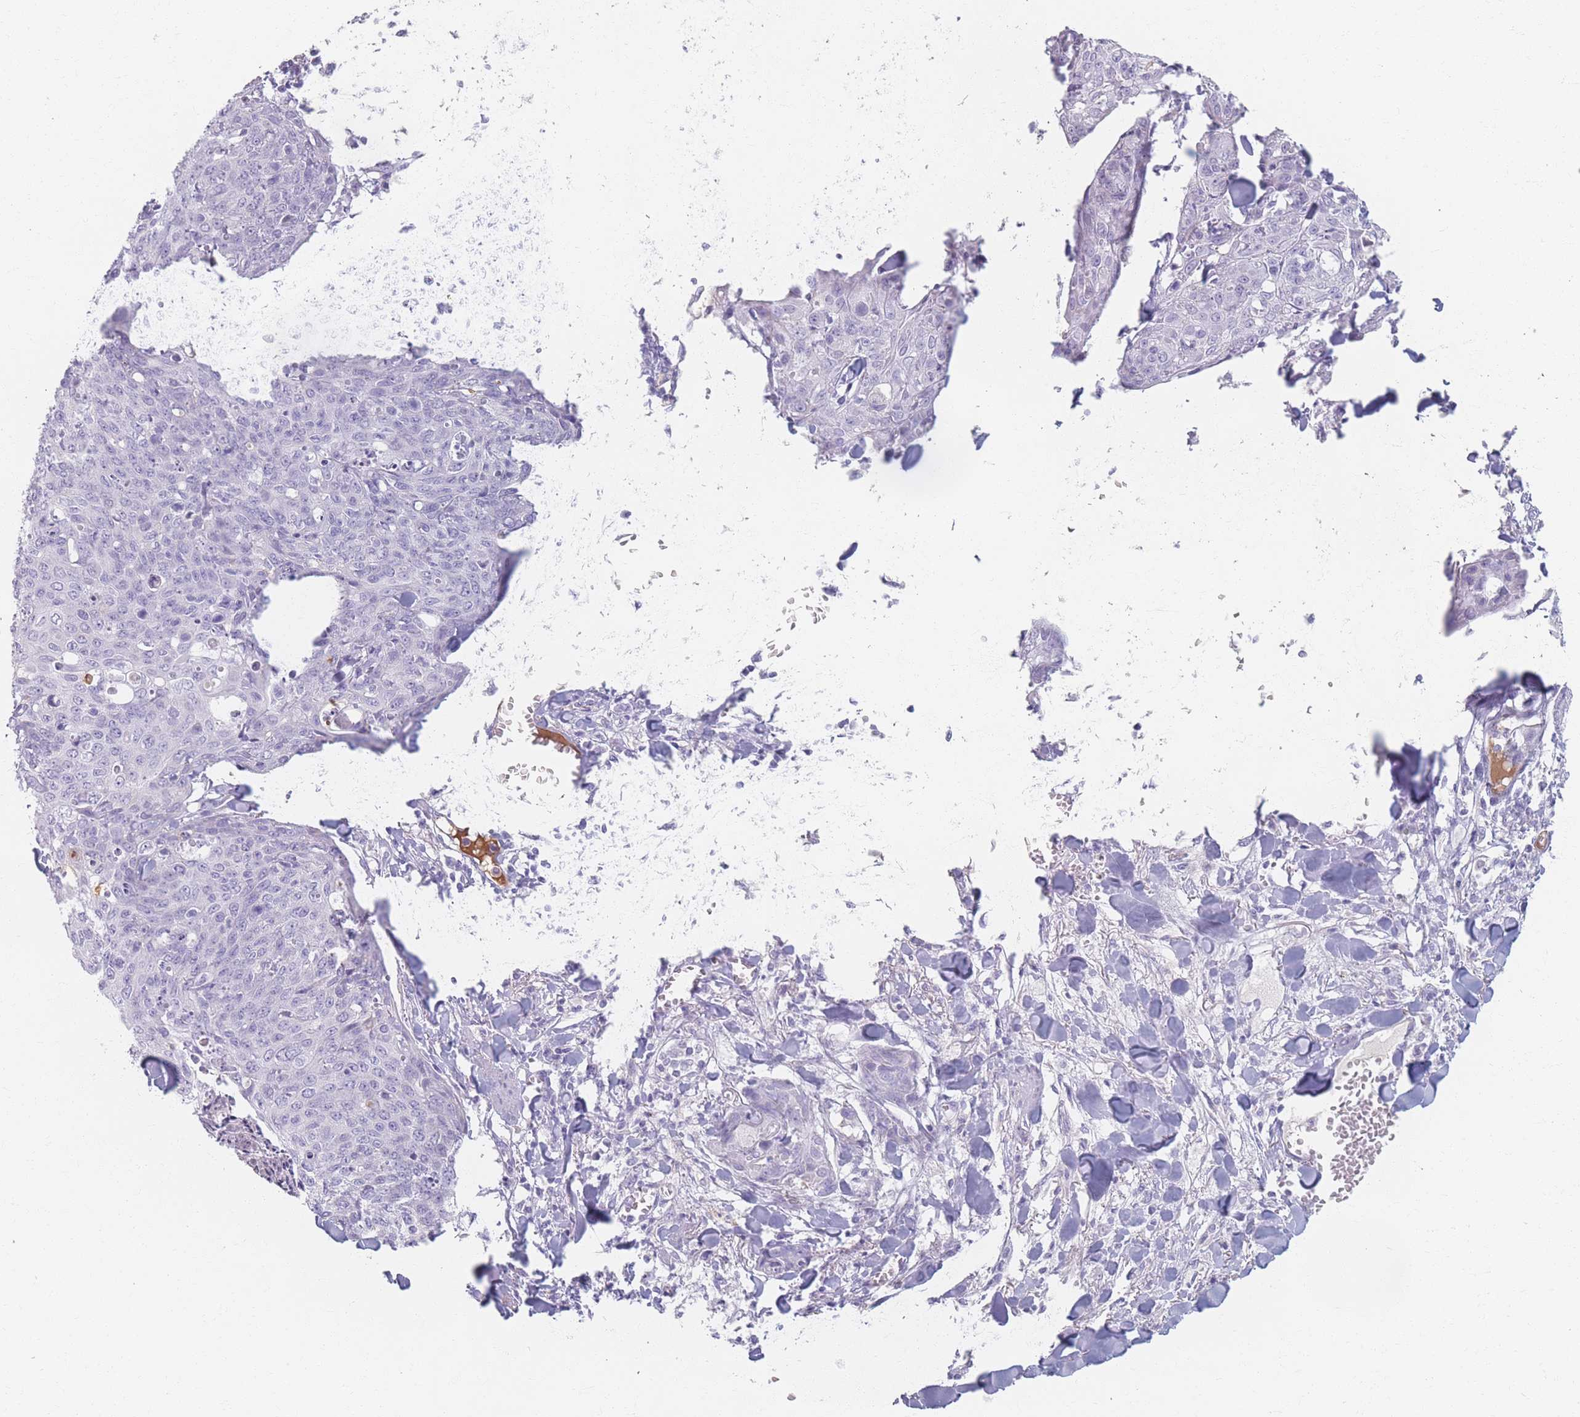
{"staining": {"intensity": "negative", "quantity": "none", "location": "none"}, "tissue": "skin cancer", "cell_type": "Tumor cells", "image_type": "cancer", "snomed": [{"axis": "morphology", "description": "Squamous cell carcinoma, NOS"}, {"axis": "topography", "description": "Skin"}, {"axis": "topography", "description": "Vulva"}], "caption": "Tumor cells are negative for protein expression in human skin cancer.", "gene": "PIGM", "patient": {"sex": "female", "age": 85}}